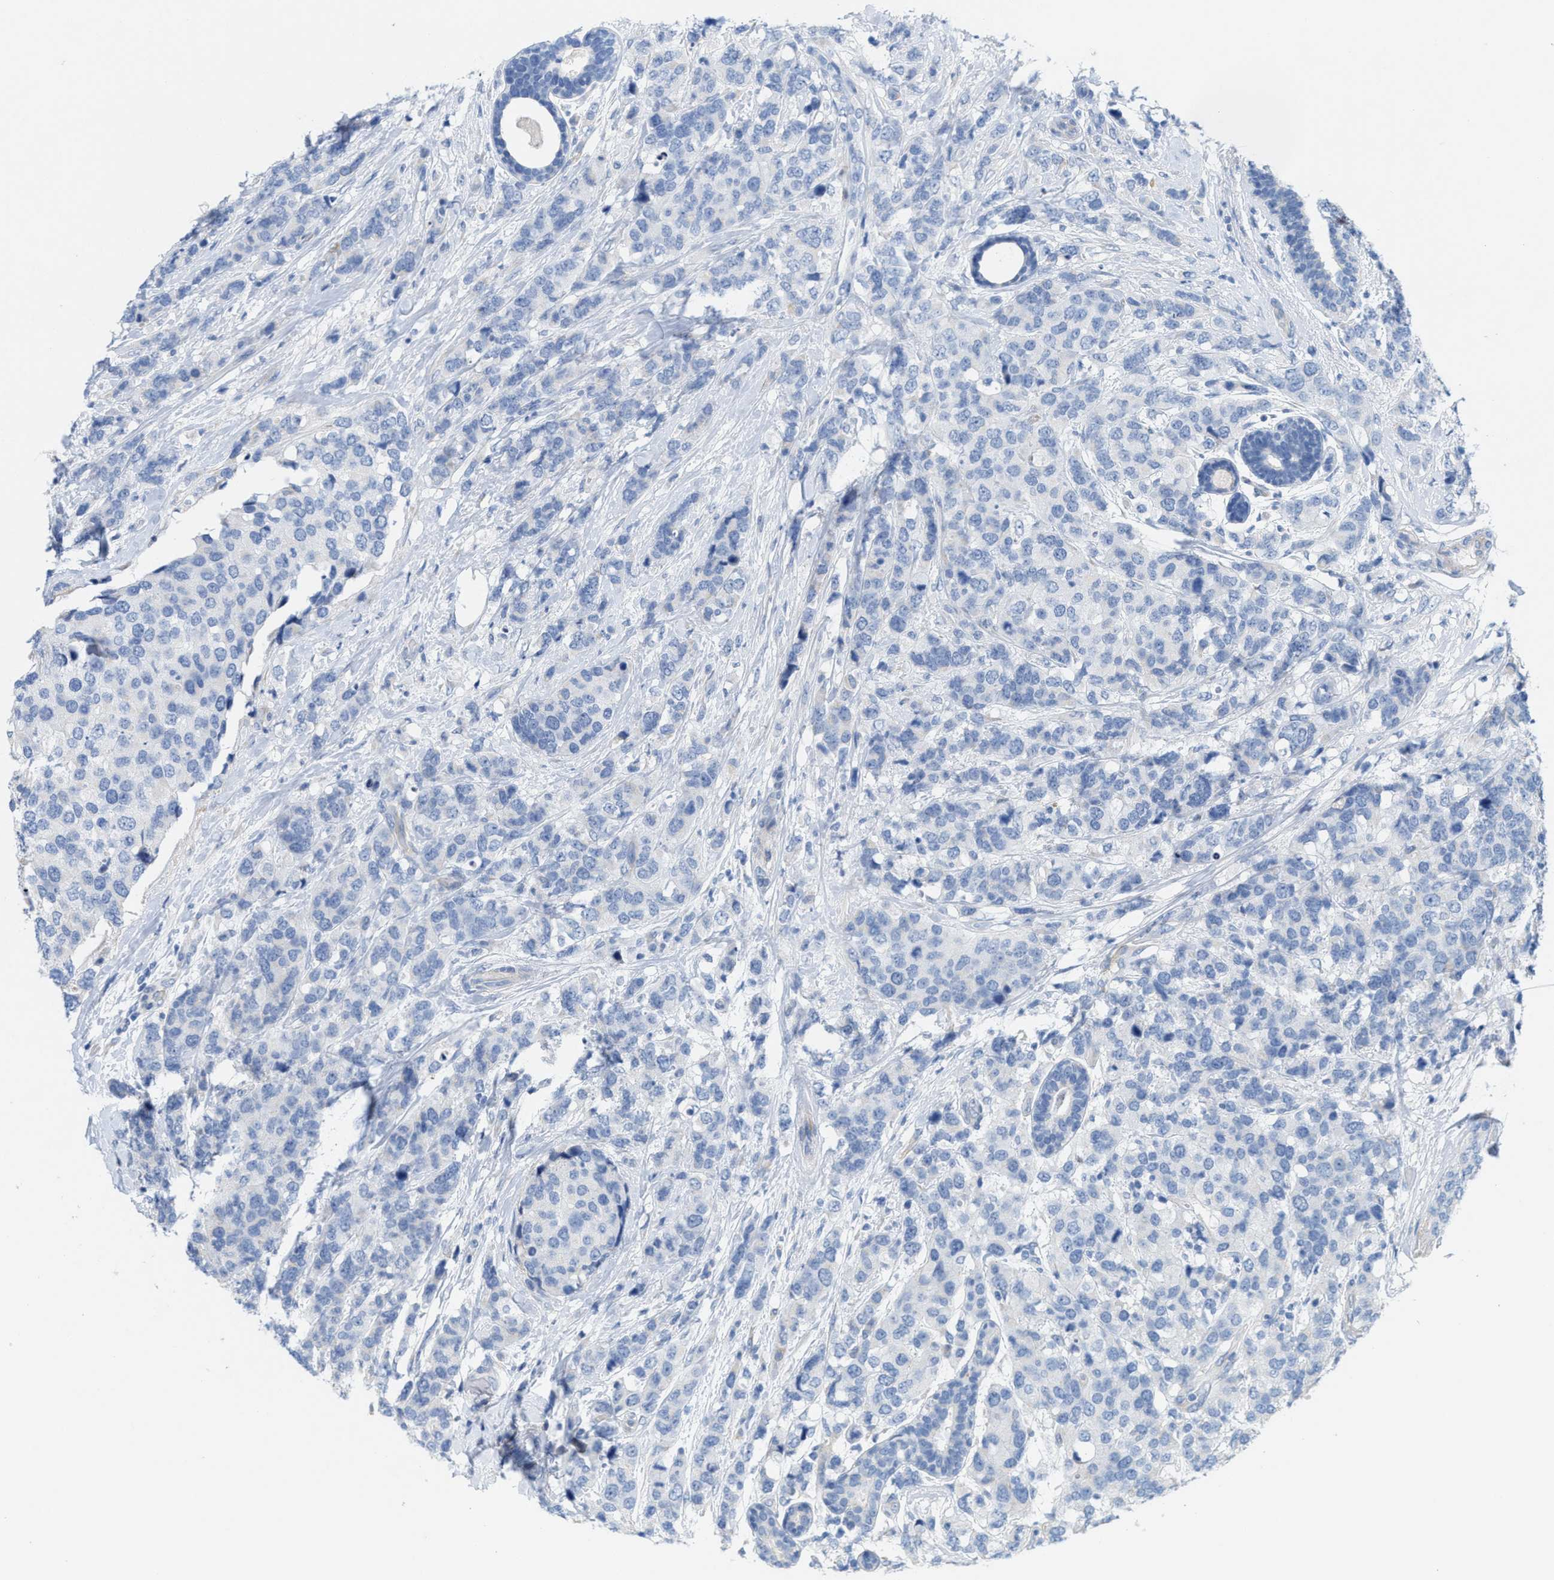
{"staining": {"intensity": "negative", "quantity": "none", "location": "none"}, "tissue": "breast cancer", "cell_type": "Tumor cells", "image_type": "cancer", "snomed": [{"axis": "morphology", "description": "Lobular carcinoma"}, {"axis": "topography", "description": "Breast"}], "caption": "A photomicrograph of human breast lobular carcinoma is negative for staining in tumor cells.", "gene": "CPA2", "patient": {"sex": "female", "age": 59}}